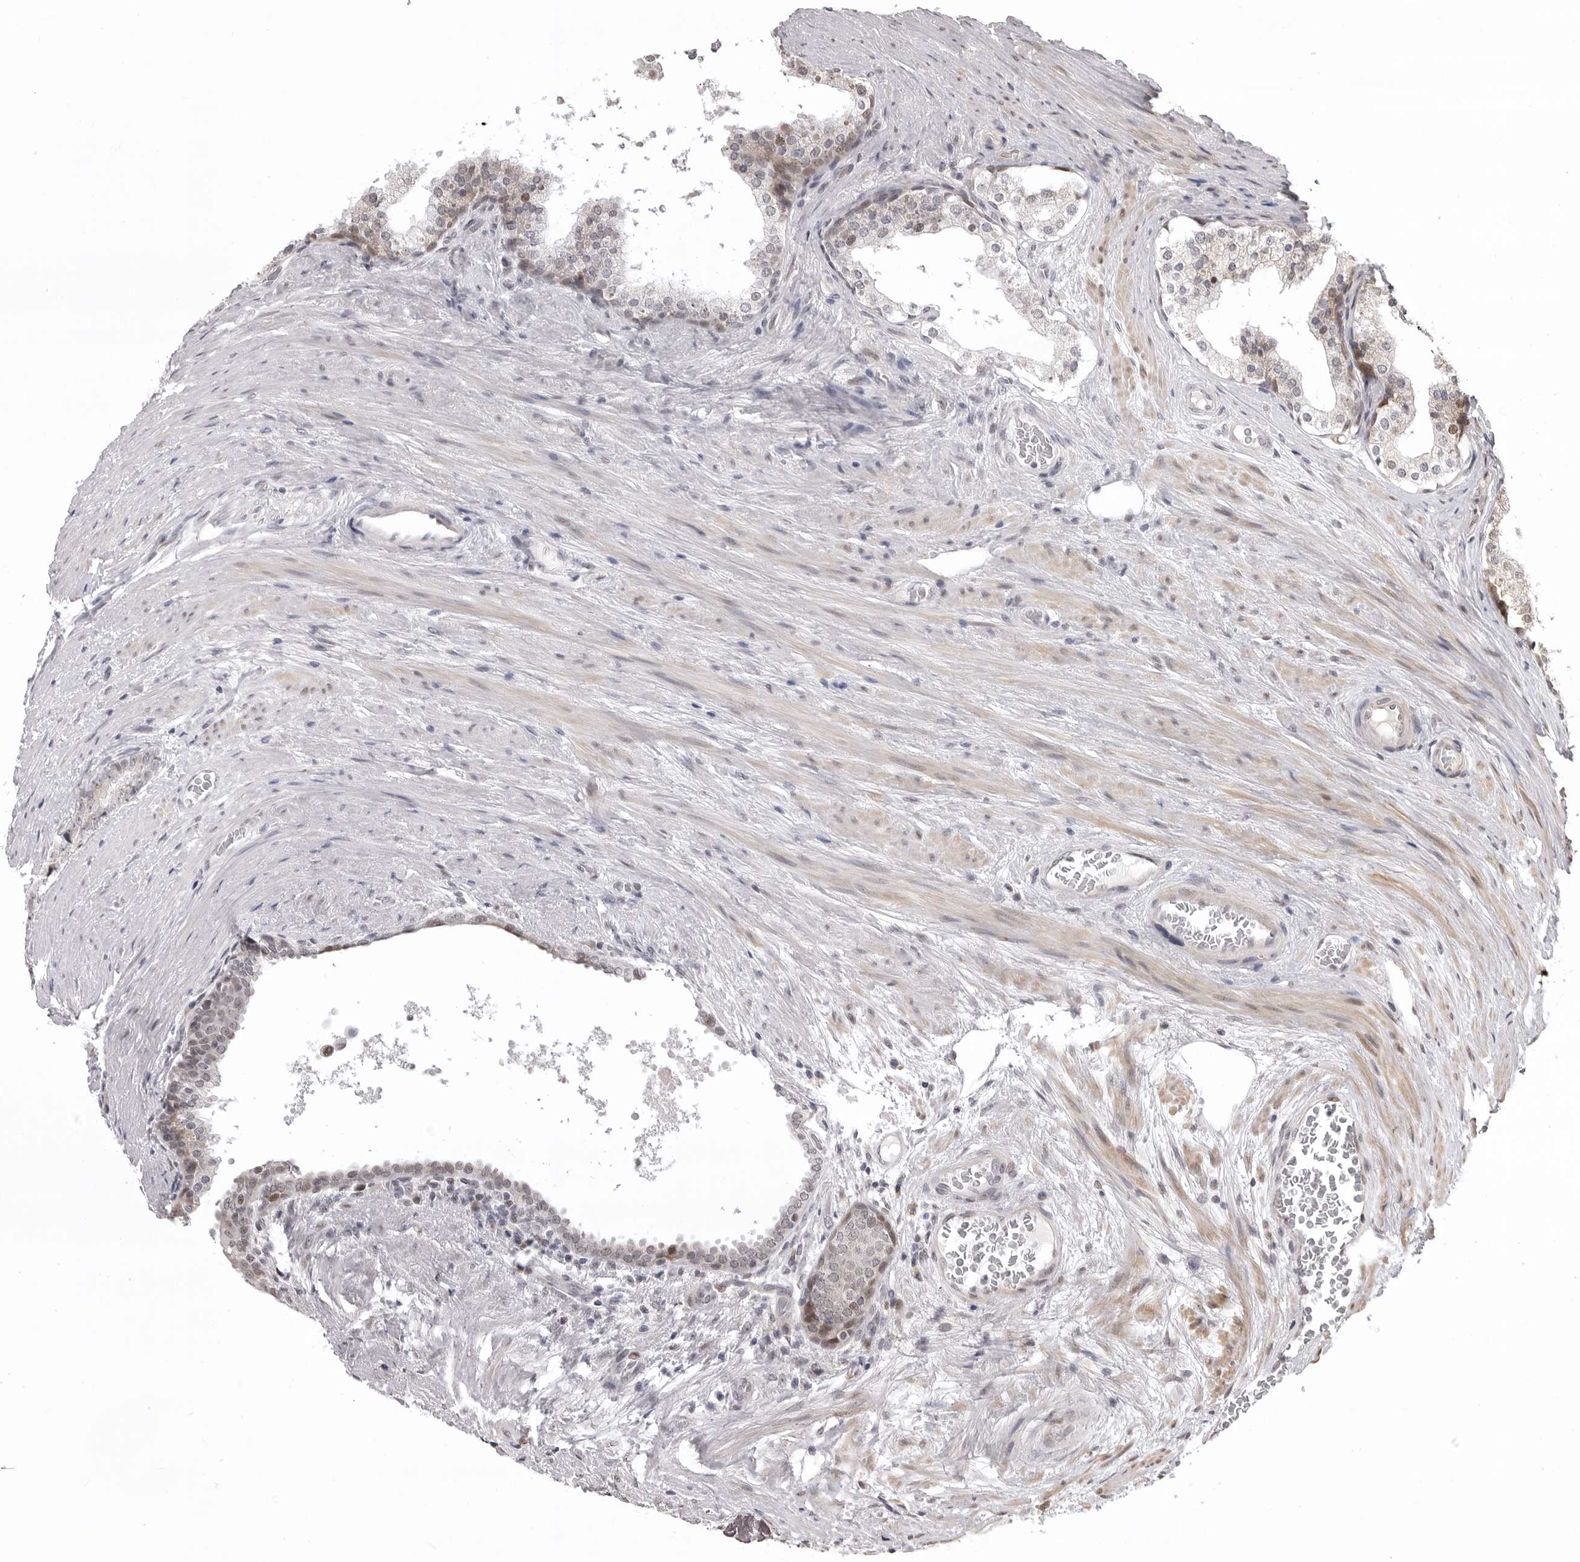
{"staining": {"intensity": "weak", "quantity": "<25%", "location": "nuclear"}, "tissue": "prostate cancer", "cell_type": "Tumor cells", "image_type": "cancer", "snomed": [{"axis": "morphology", "description": "Adenocarcinoma, High grade"}, {"axis": "topography", "description": "Prostate"}], "caption": "A high-resolution histopathology image shows immunohistochemistry (IHC) staining of prostate cancer (adenocarcinoma (high-grade)), which demonstrates no significant staining in tumor cells.", "gene": "PHF3", "patient": {"sex": "male", "age": 56}}